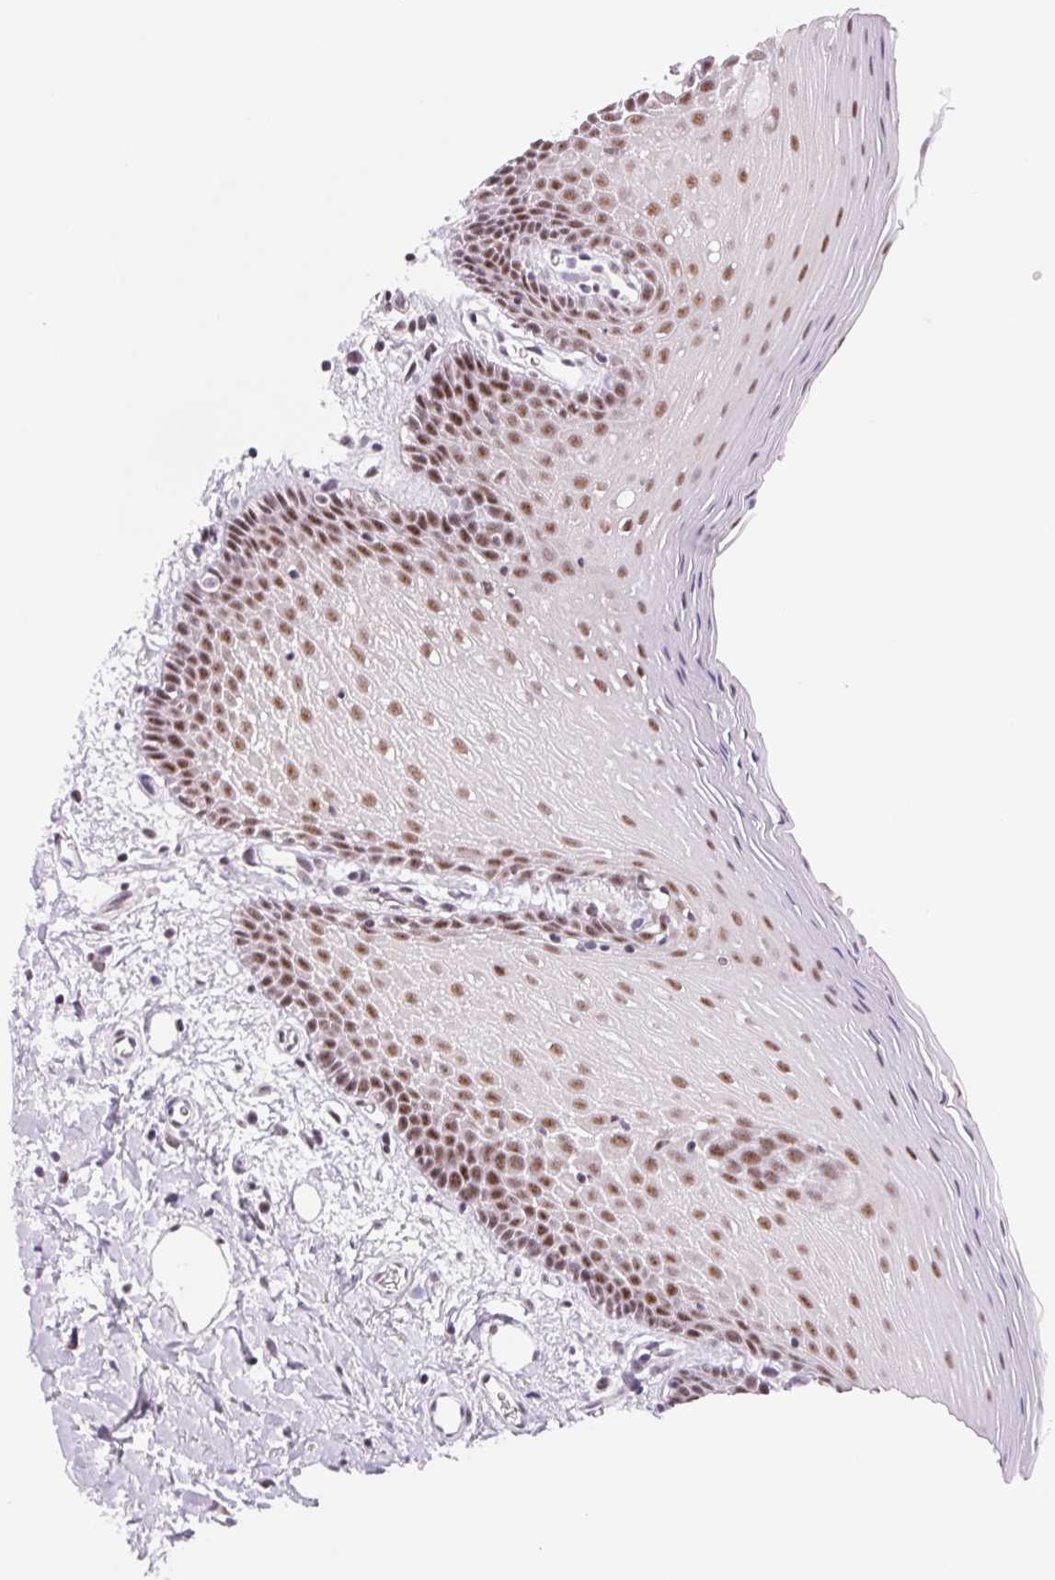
{"staining": {"intensity": "moderate", "quantity": "25%-75%", "location": "nuclear"}, "tissue": "oral mucosa", "cell_type": "Squamous epithelial cells", "image_type": "normal", "snomed": [{"axis": "morphology", "description": "Normal tissue, NOS"}, {"axis": "topography", "description": "Oral tissue"}], "caption": "A medium amount of moderate nuclear positivity is seen in approximately 25%-75% of squamous epithelial cells in unremarkable oral mucosa. The staining was performed using DAB (3,3'-diaminobenzidine) to visualize the protein expression in brown, while the nuclei were stained in blue with hematoxylin (Magnification: 20x).", "gene": "ZC3H14", "patient": {"sex": "female", "age": 43}}